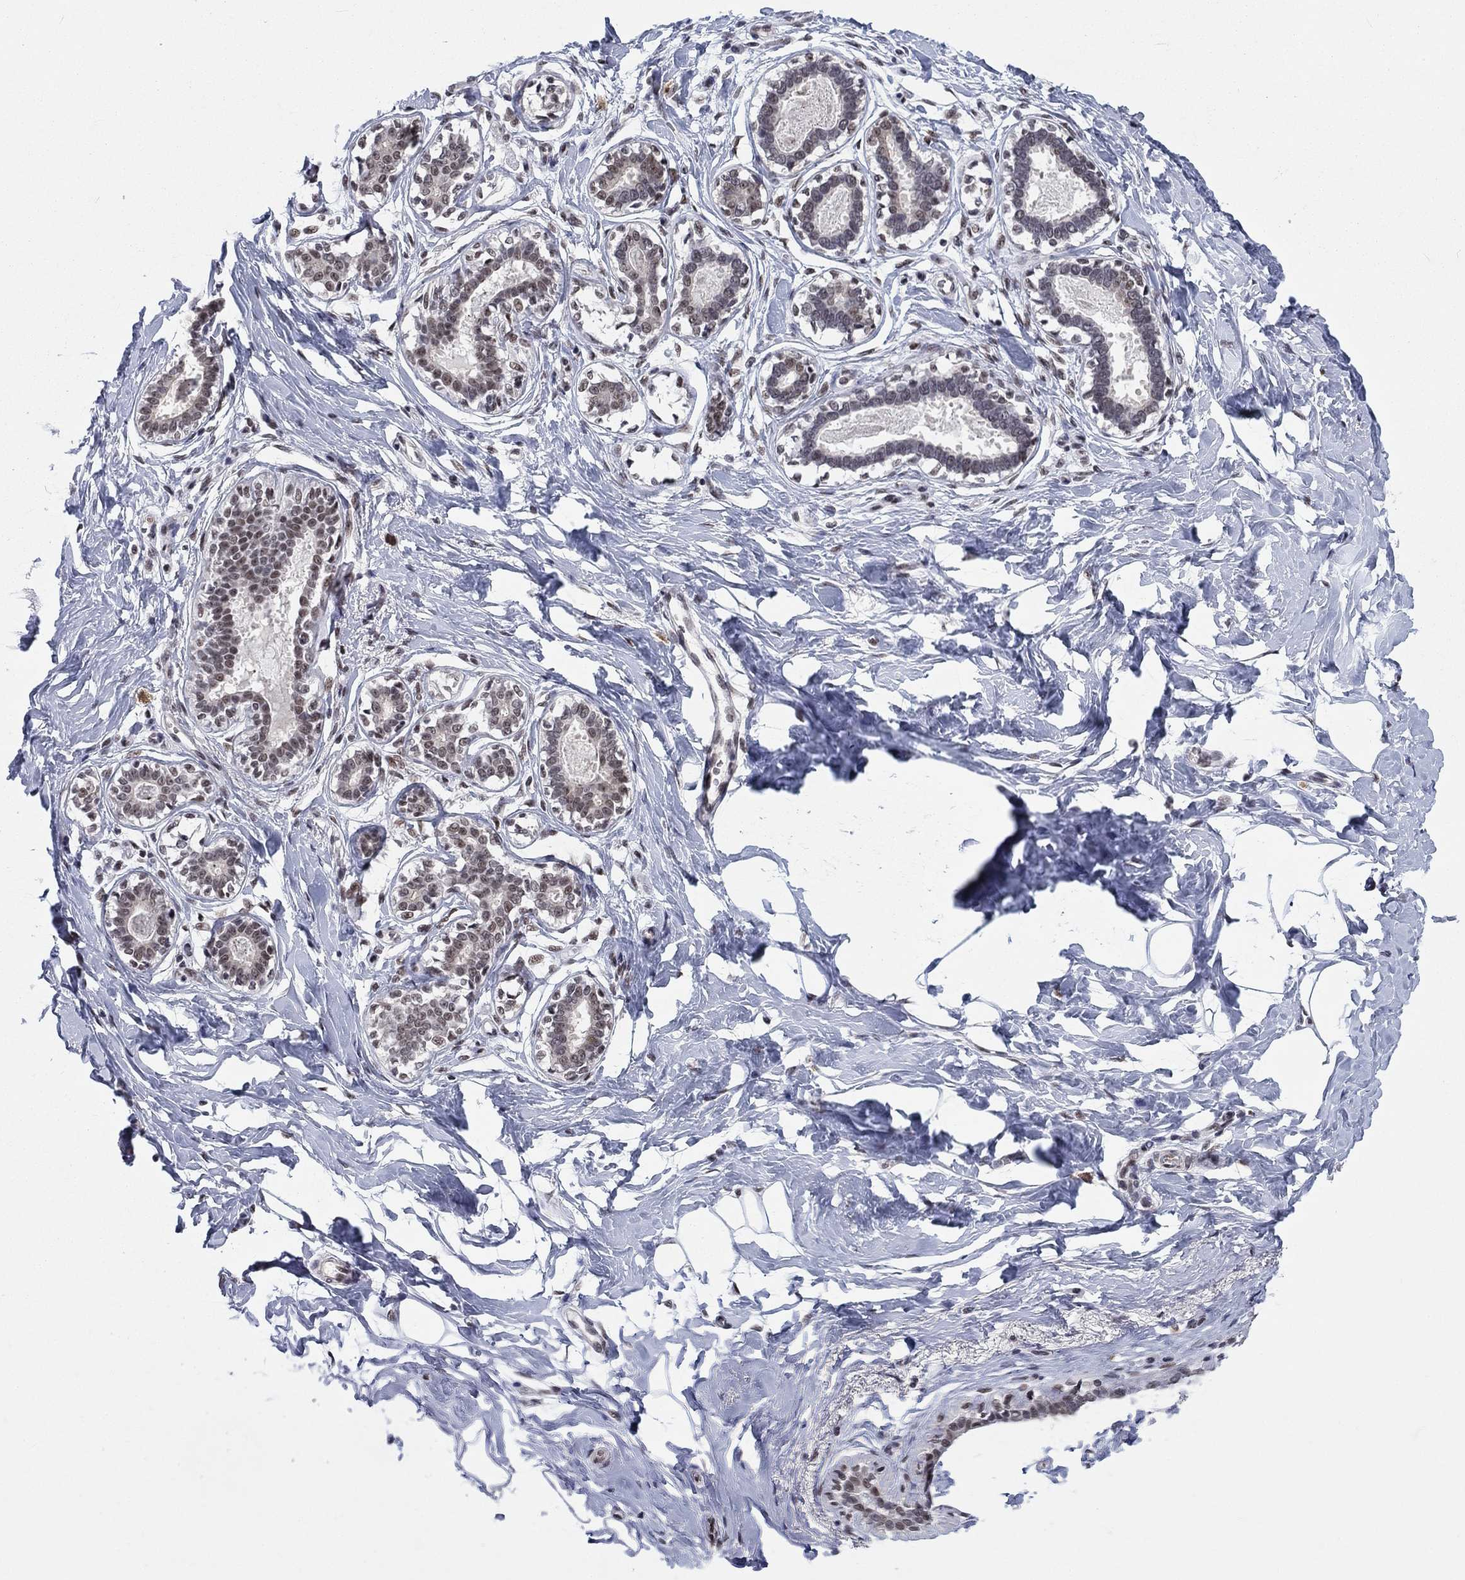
{"staining": {"intensity": "negative", "quantity": "none", "location": "none"}, "tissue": "breast", "cell_type": "Adipocytes", "image_type": "normal", "snomed": [{"axis": "morphology", "description": "Normal tissue, NOS"}, {"axis": "morphology", "description": "Lobular carcinoma, in situ"}, {"axis": "topography", "description": "Breast"}], "caption": "High magnification brightfield microscopy of benign breast stained with DAB (3,3'-diaminobenzidine) (brown) and counterstained with hematoxylin (blue): adipocytes show no significant expression.", "gene": "FYTTD1", "patient": {"sex": "female", "age": 35}}